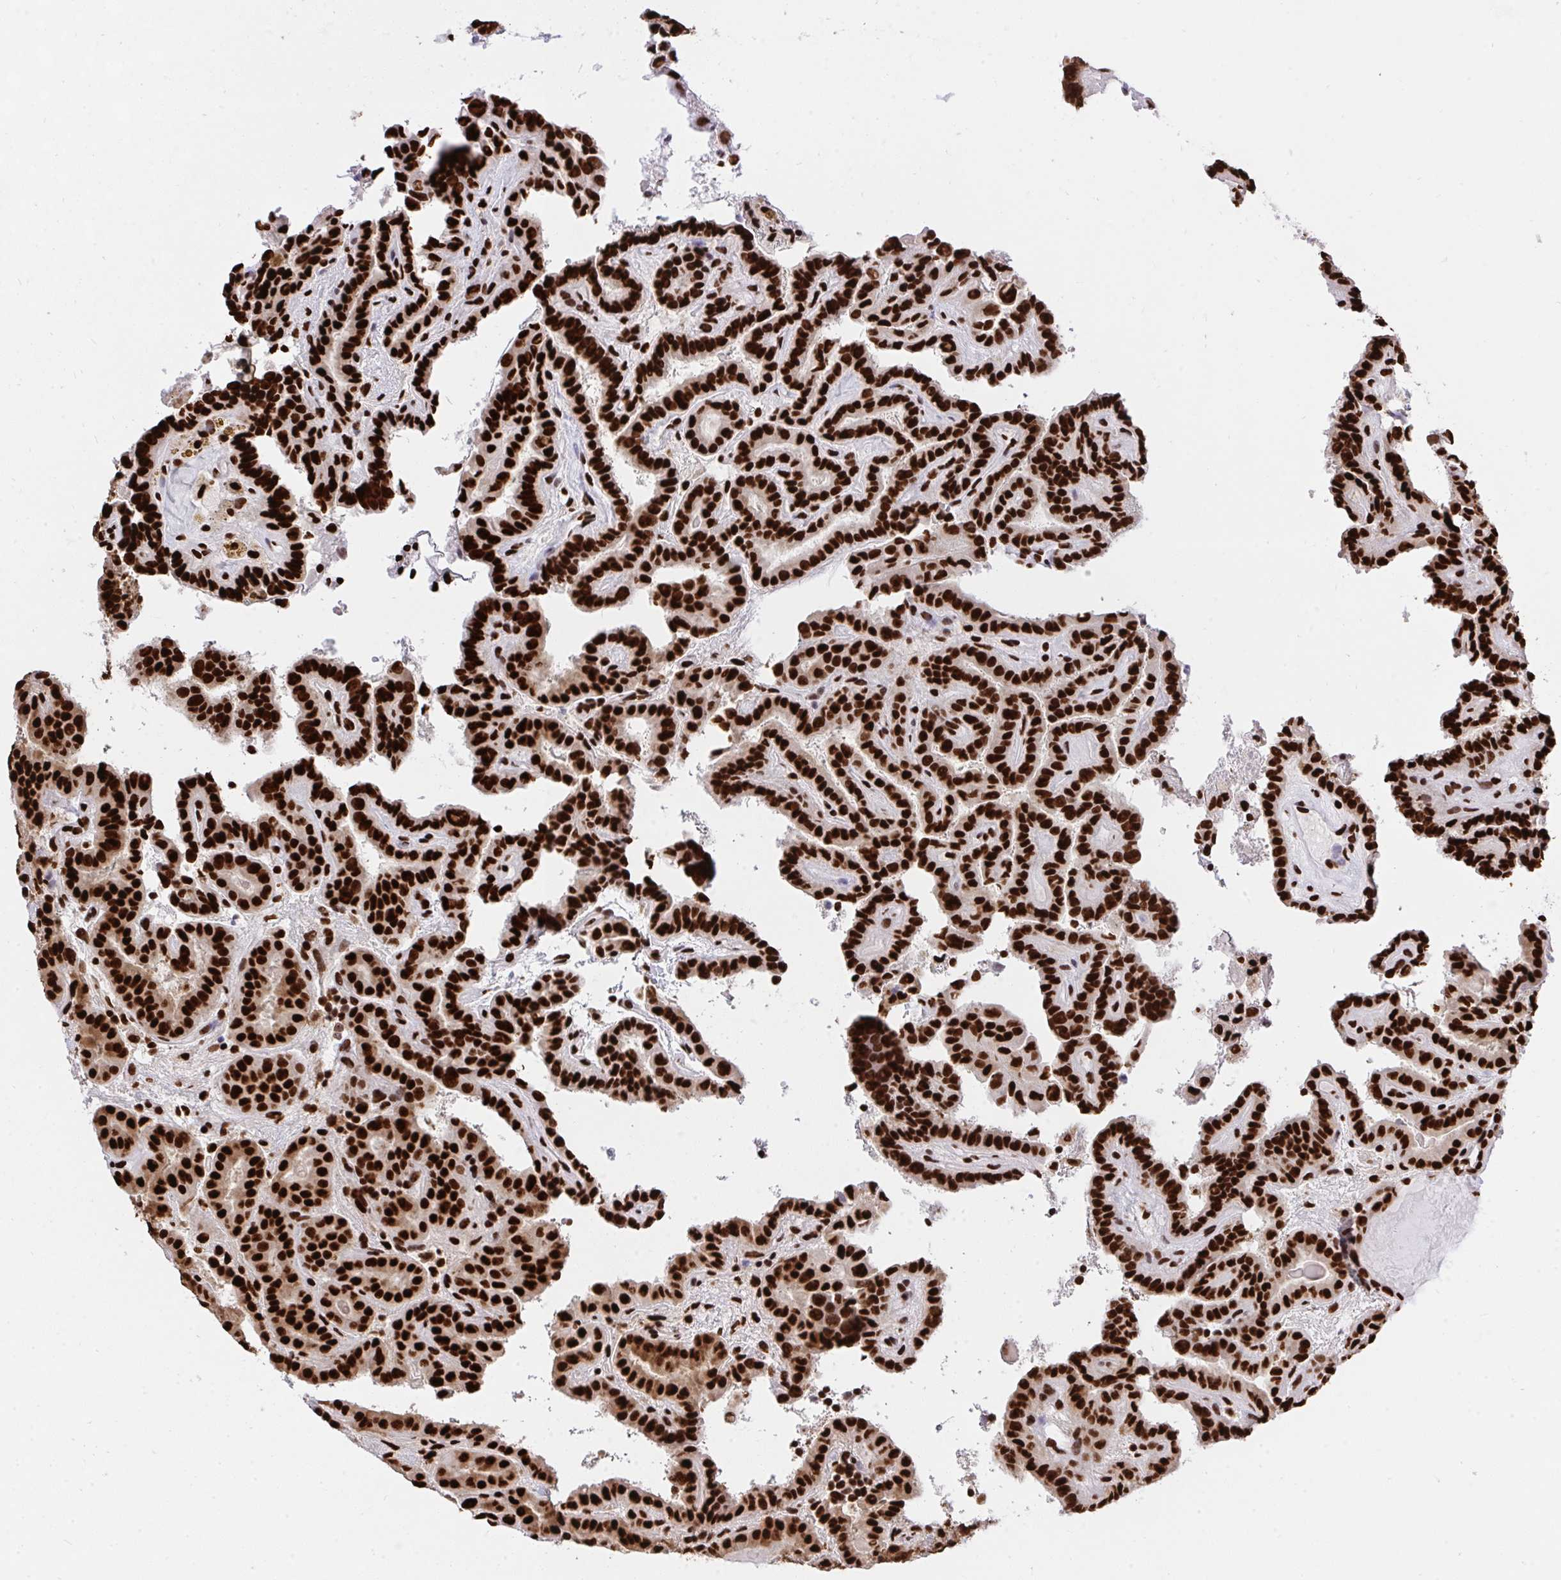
{"staining": {"intensity": "strong", "quantity": ">75%", "location": "nuclear"}, "tissue": "thyroid cancer", "cell_type": "Tumor cells", "image_type": "cancer", "snomed": [{"axis": "morphology", "description": "Papillary adenocarcinoma, NOS"}, {"axis": "topography", "description": "Thyroid gland"}], "caption": "Strong nuclear positivity is identified in about >75% of tumor cells in thyroid cancer. Nuclei are stained in blue.", "gene": "HNRNPL", "patient": {"sex": "female", "age": 46}}